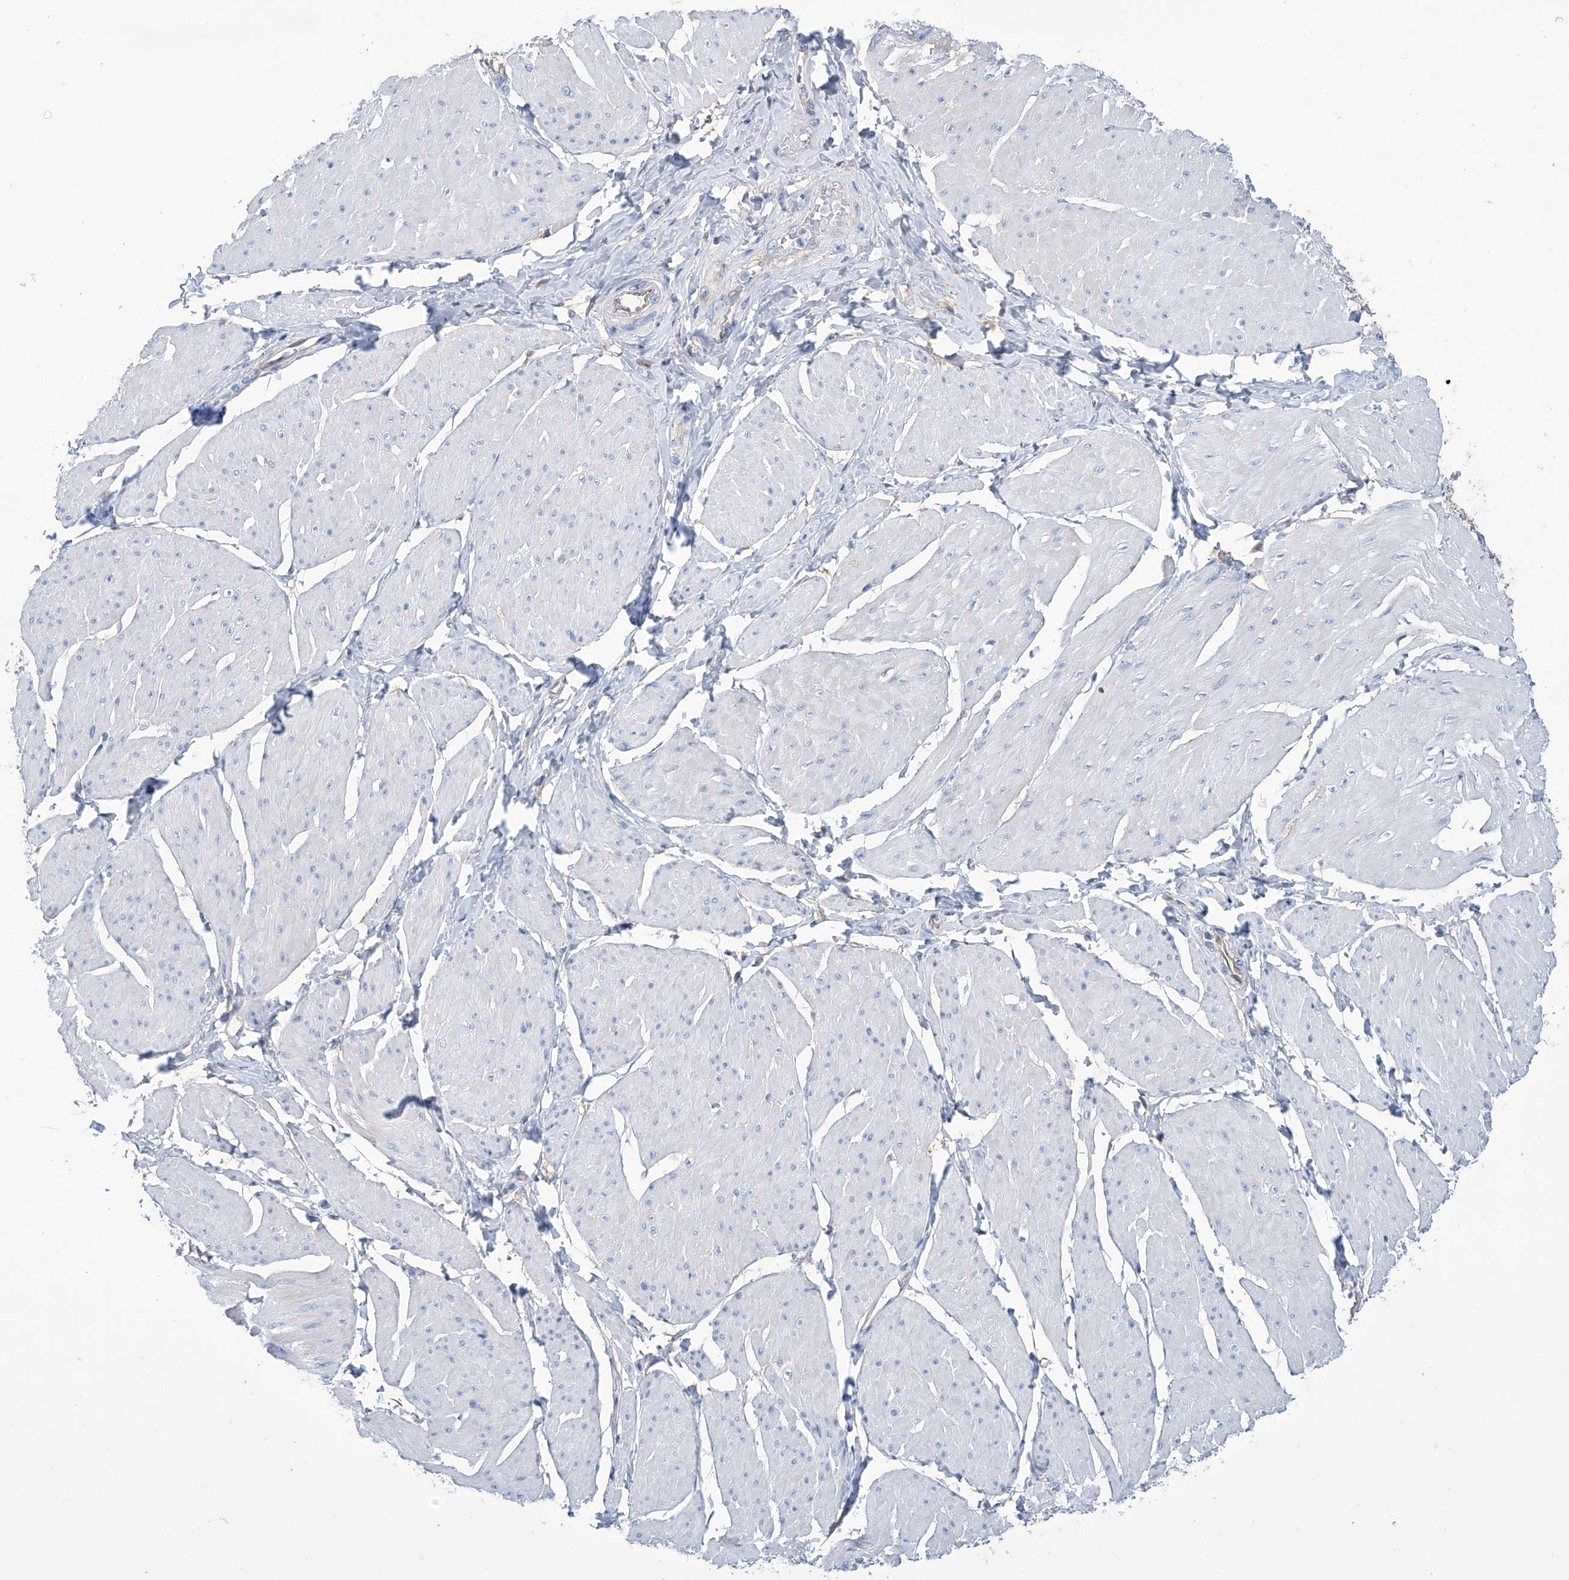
{"staining": {"intensity": "negative", "quantity": "none", "location": "none"}, "tissue": "smooth muscle", "cell_type": "Smooth muscle cells", "image_type": "normal", "snomed": [{"axis": "morphology", "description": "Urothelial carcinoma, High grade"}, {"axis": "topography", "description": "Urinary bladder"}], "caption": "Smooth muscle stained for a protein using immunohistochemistry exhibits no staining smooth muscle cells.", "gene": "PGM3", "patient": {"sex": "male", "age": 46}}